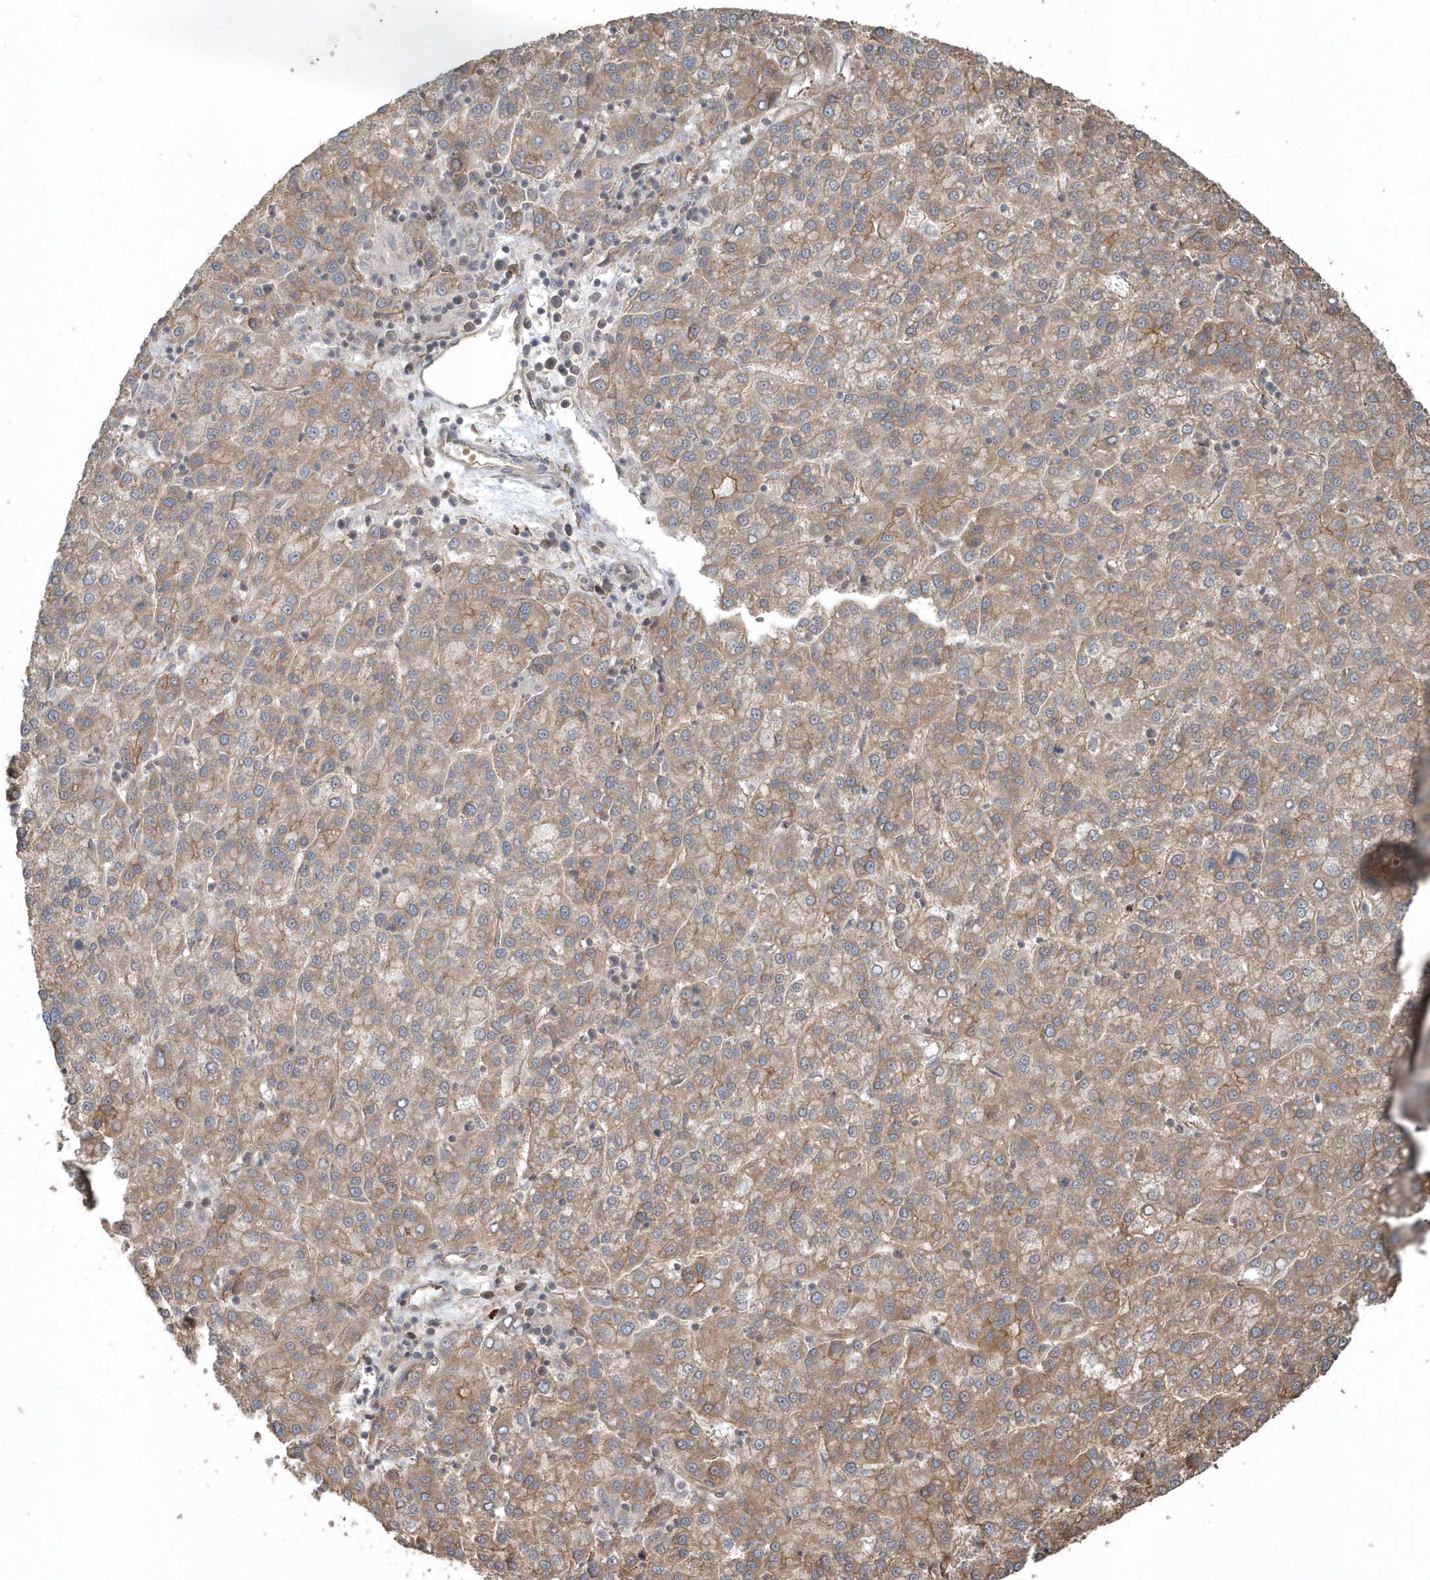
{"staining": {"intensity": "moderate", "quantity": ">75%", "location": "cytoplasmic/membranous"}, "tissue": "liver cancer", "cell_type": "Tumor cells", "image_type": "cancer", "snomed": [{"axis": "morphology", "description": "Carcinoma, Hepatocellular, NOS"}, {"axis": "topography", "description": "Liver"}], "caption": "About >75% of tumor cells in liver cancer (hepatocellular carcinoma) display moderate cytoplasmic/membranous protein staining as visualized by brown immunohistochemical staining.", "gene": "HERPUD1", "patient": {"sex": "female", "age": 58}}